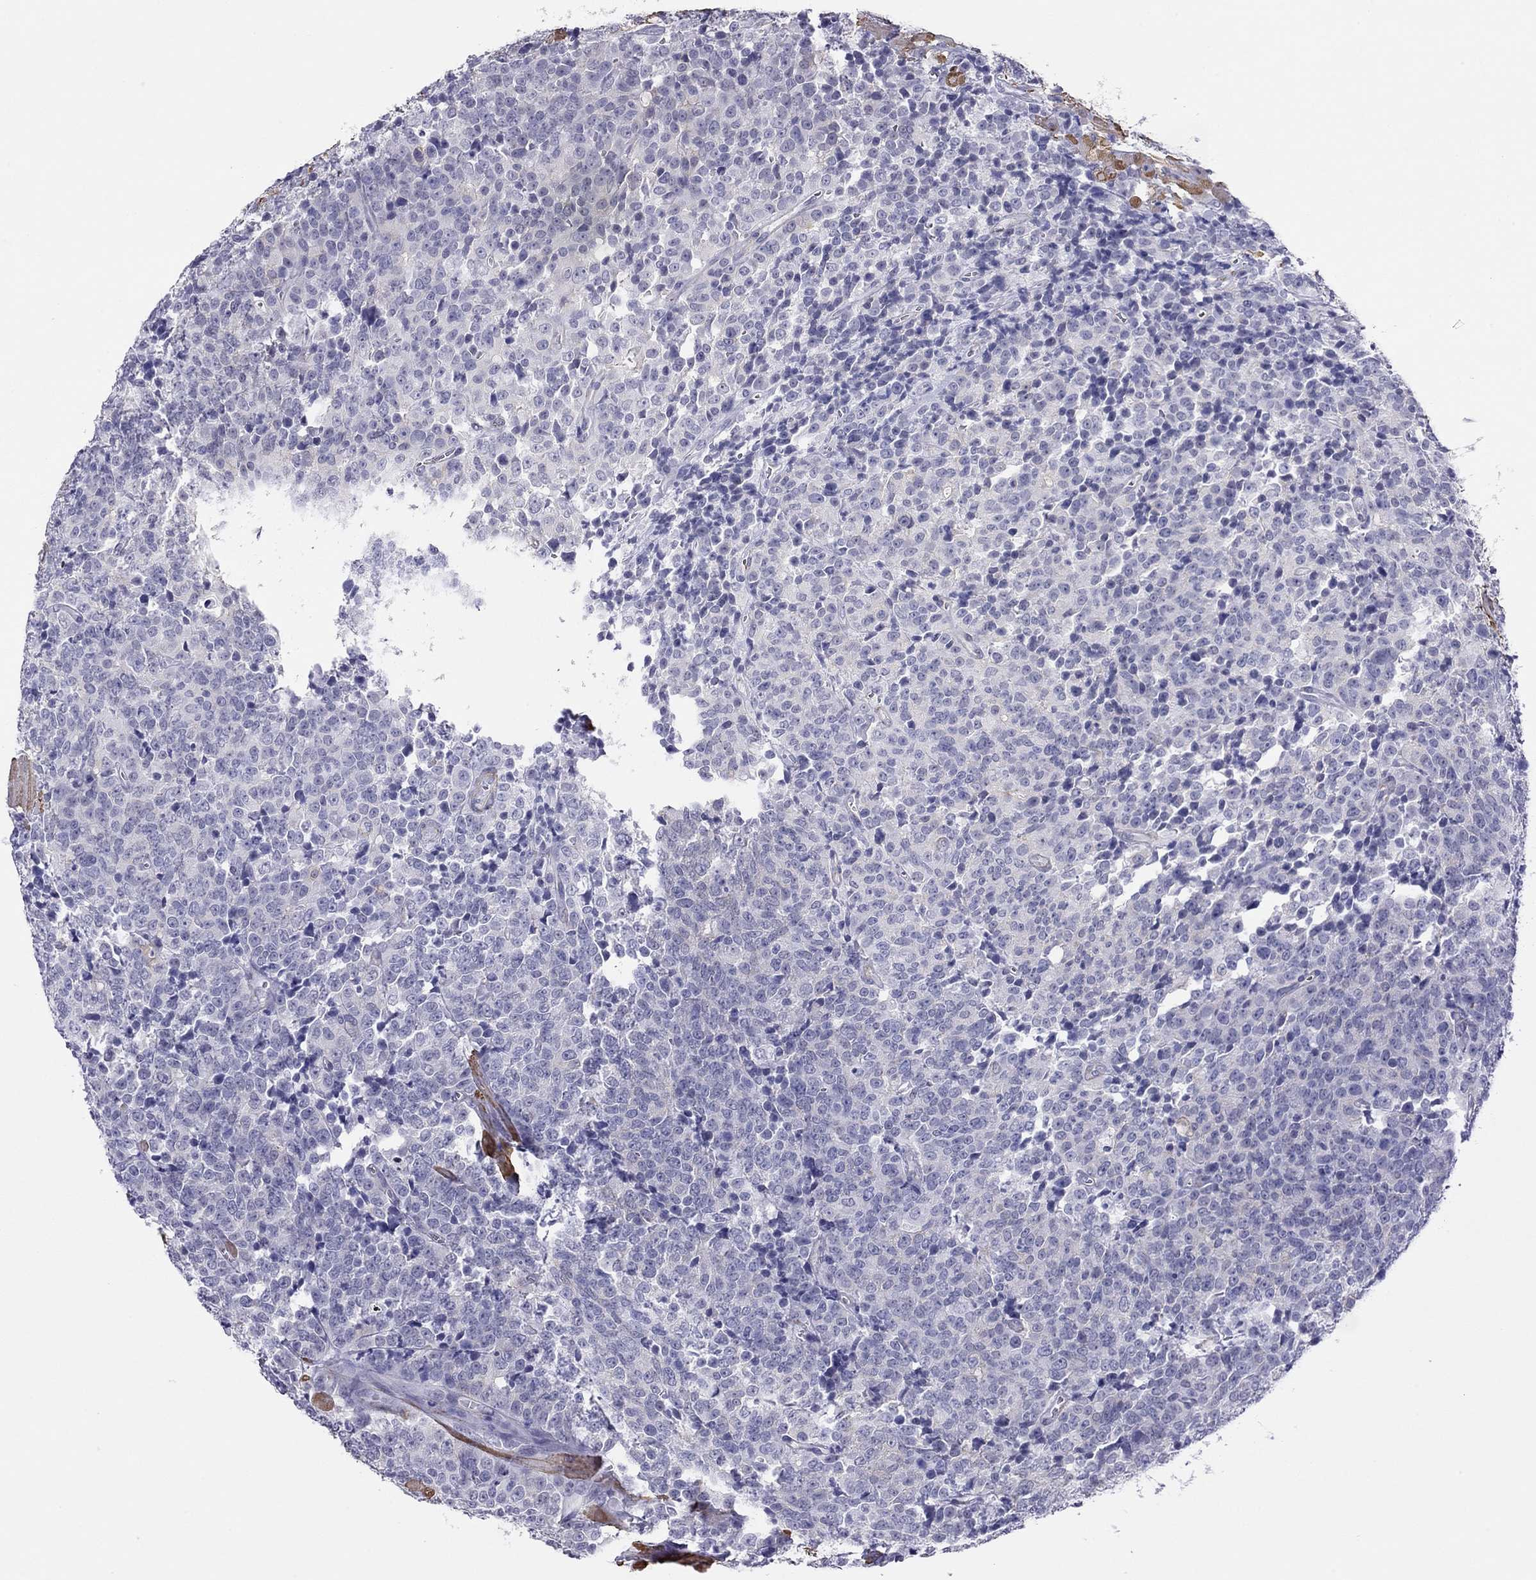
{"staining": {"intensity": "negative", "quantity": "none", "location": "none"}, "tissue": "prostate cancer", "cell_type": "Tumor cells", "image_type": "cancer", "snomed": [{"axis": "morphology", "description": "Adenocarcinoma, NOS"}, {"axis": "topography", "description": "Prostate"}], "caption": "Tumor cells show no significant staining in adenocarcinoma (prostate).", "gene": "MYMX", "patient": {"sex": "male", "age": 67}}